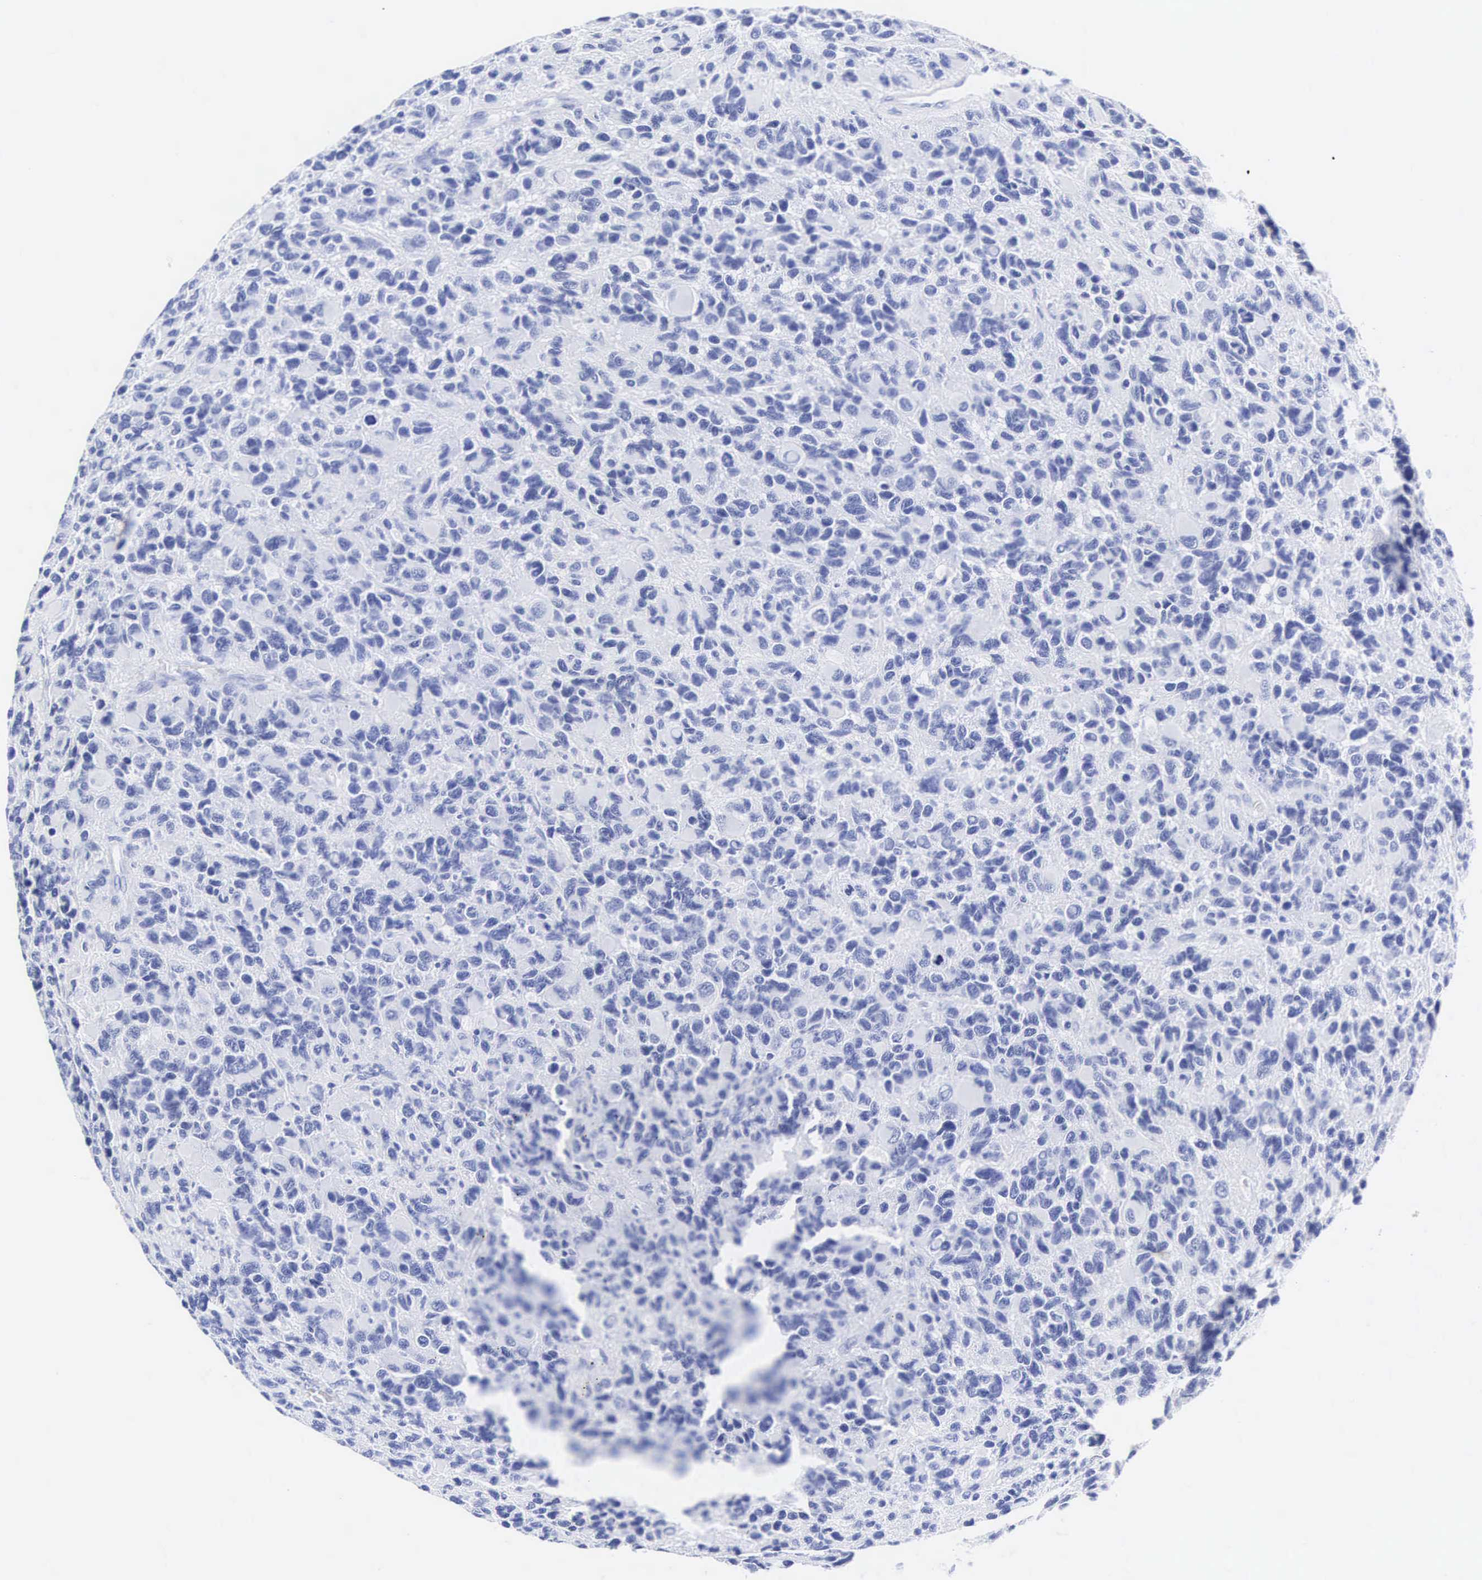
{"staining": {"intensity": "negative", "quantity": "none", "location": "none"}, "tissue": "glioma", "cell_type": "Tumor cells", "image_type": "cancer", "snomed": [{"axis": "morphology", "description": "Glioma, malignant, High grade"}, {"axis": "topography", "description": "Brain"}], "caption": "Tumor cells show no significant positivity in glioma.", "gene": "INS", "patient": {"sex": "male", "age": 77}}